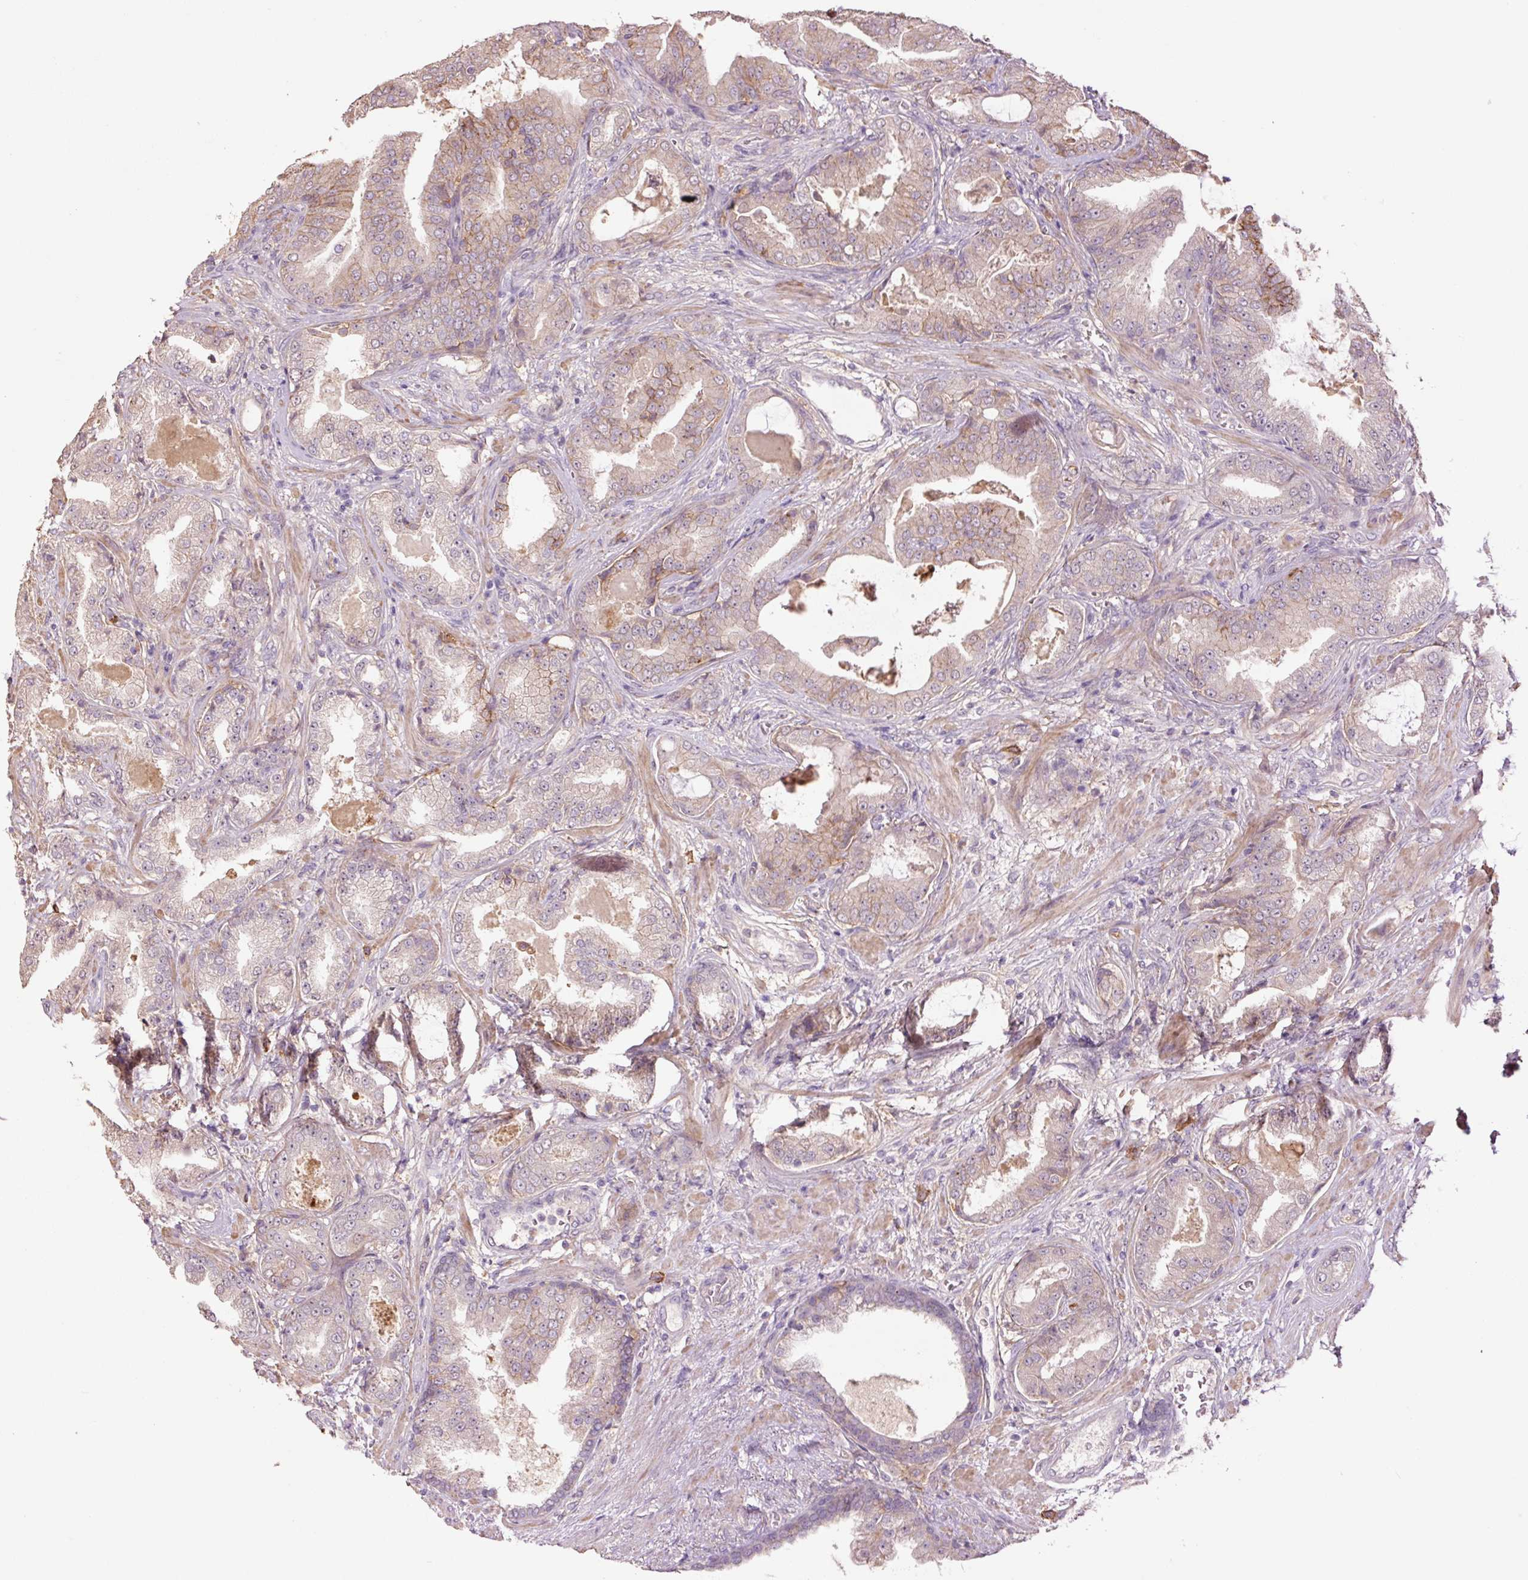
{"staining": {"intensity": "weak", "quantity": "<25%", "location": "cytoplasmic/membranous"}, "tissue": "prostate cancer", "cell_type": "Tumor cells", "image_type": "cancer", "snomed": [{"axis": "morphology", "description": "Adenocarcinoma, High grade"}, {"axis": "topography", "description": "Prostate"}], "caption": "Immunohistochemistry image of neoplastic tissue: high-grade adenocarcinoma (prostate) stained with DAB reveals no significant protein expression in tumor cells.", "gene": "SLC1A4", "patient": {"sex": "male", "age": 68}}